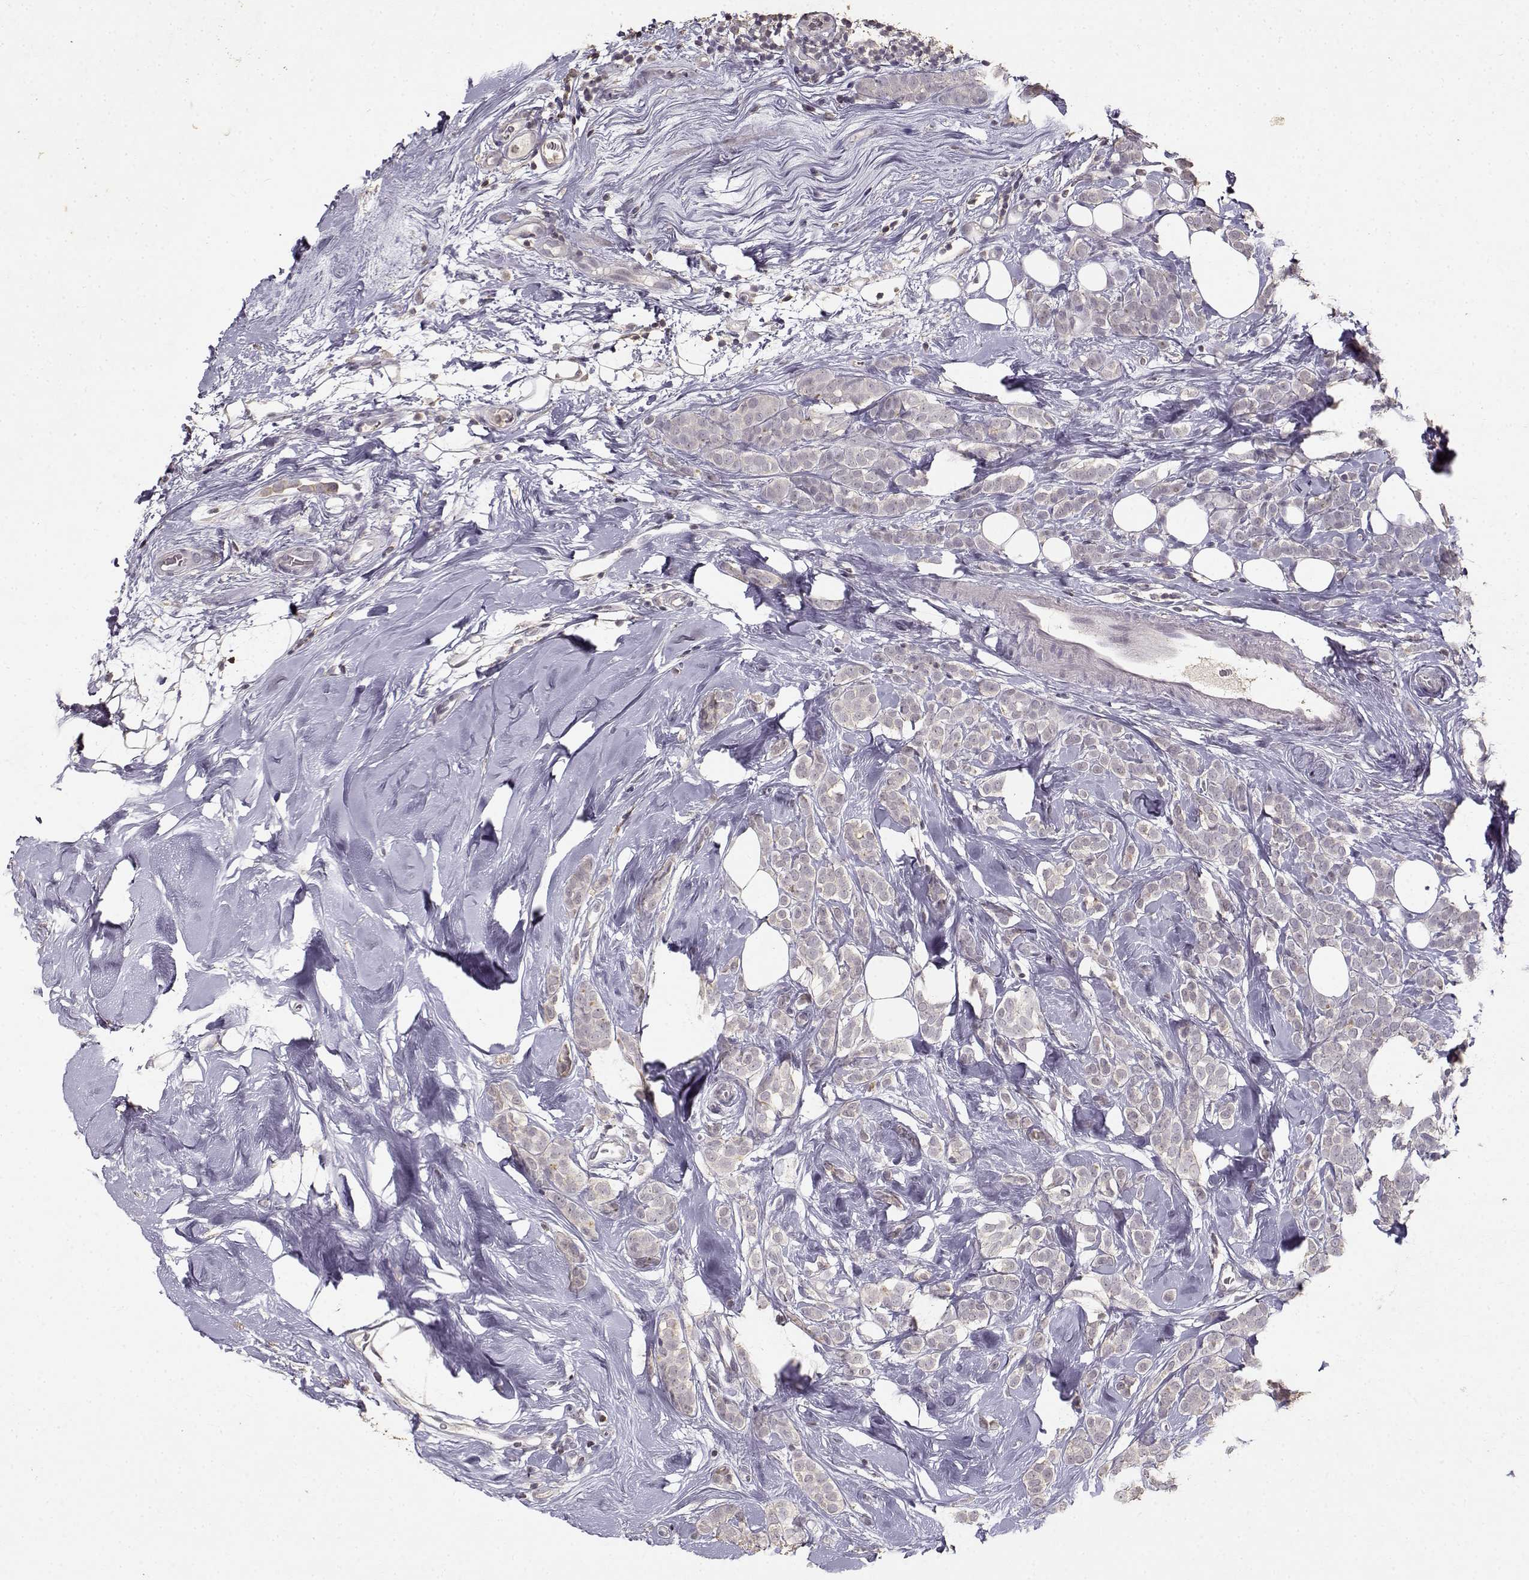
{"staining": {"intensity": "negative", "quantity": "none", "location": "none"}, "tissue": "breast cancer", "cell_type": "Tumor cells", "image_type": "cancer", "snomed": [{"axis": "morphology", "description": "Lobular carcinoma"}, {"axis": "topography", "description": "Breast"}], "caption": "Photomicrograph shows no significant protein expression in tumor cells of breast cancer (lobular carcinoma).", "gene": "UROC1", "patient": {"sex": "female", "age": 49}}